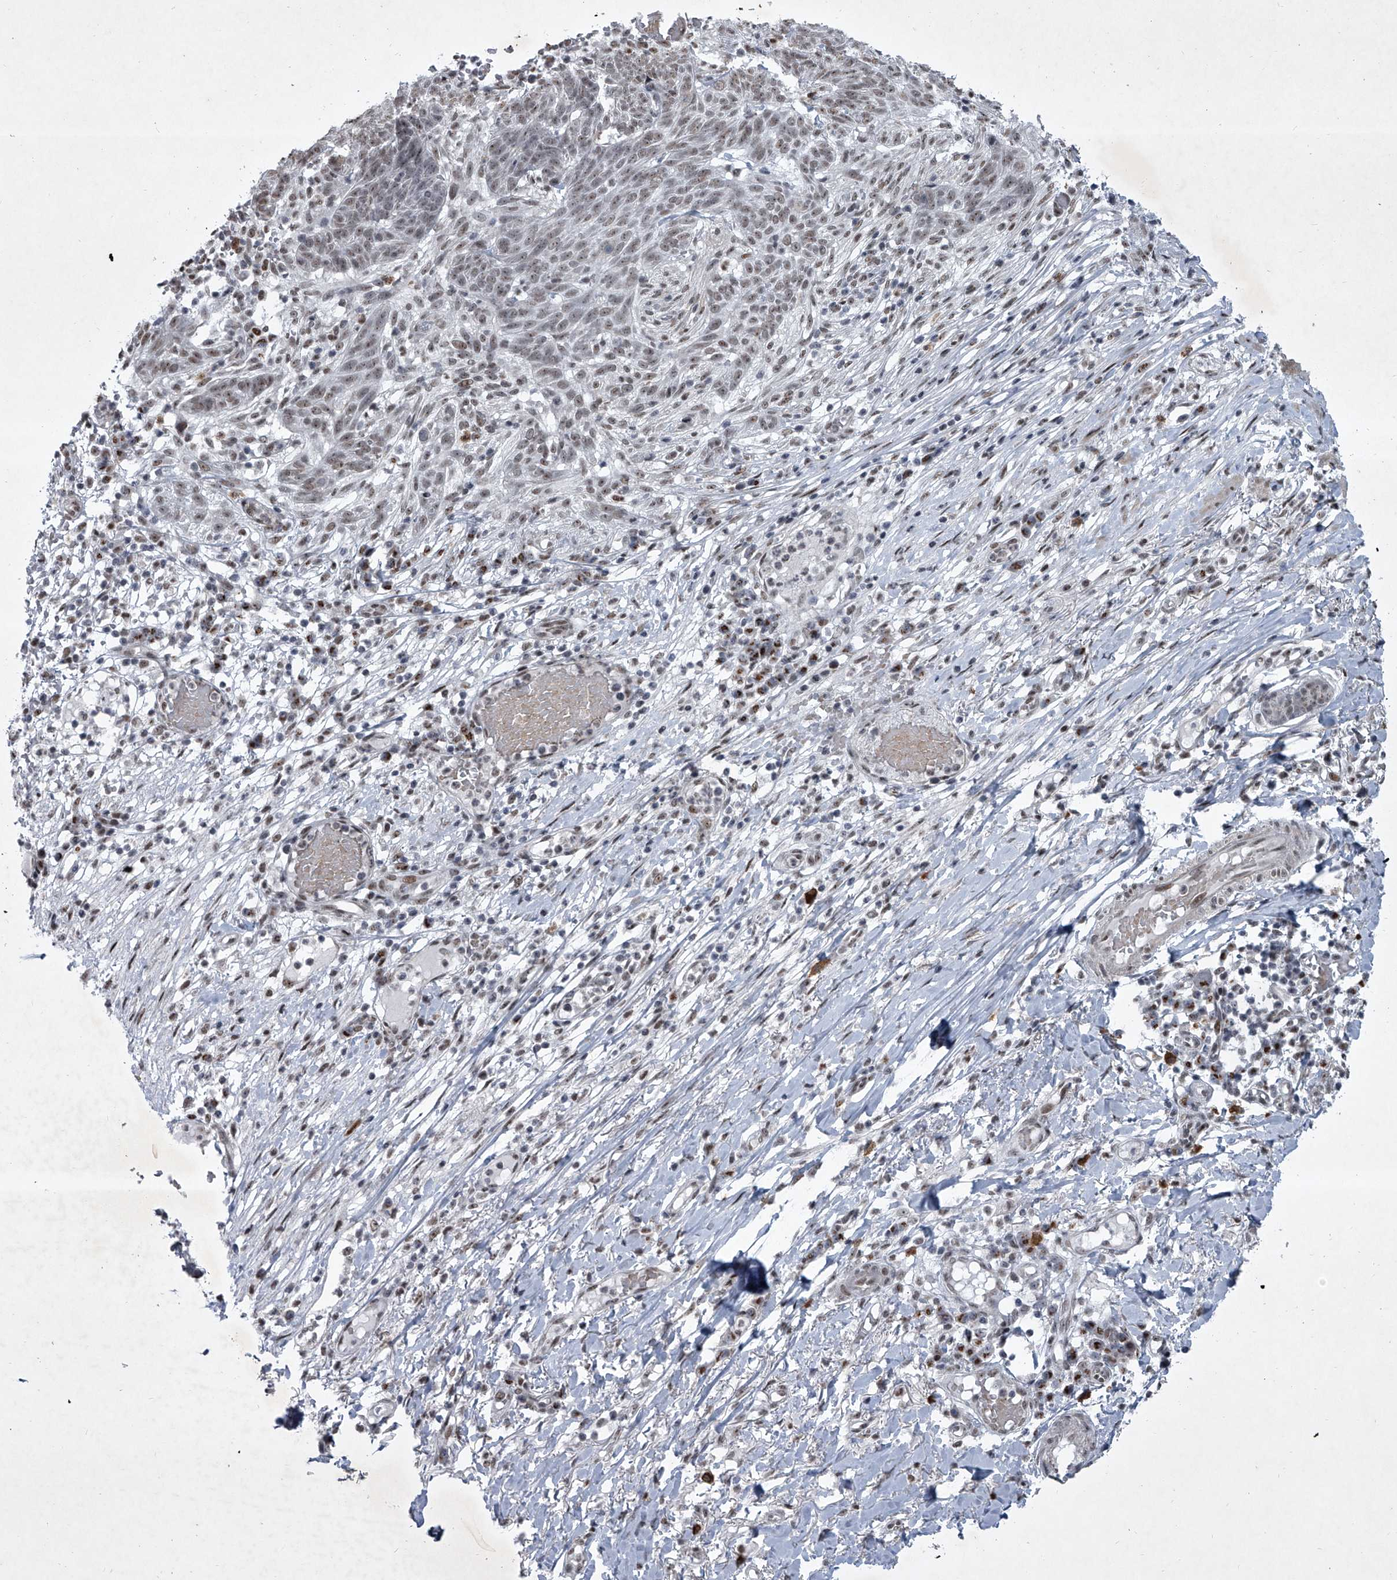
{"staining": {"intensity": "weak", "quantity": ">75%", "location": "nuclear"}, "tissue": "skin cancer", "cell_type": "Tumor cells", "image_type": "cancer", "snomed": [{"axis": "morphology", "description": "Normal tissue, NOS"}, {"axis": "morphology", "description": "Basal cell carcinoma"}, {"axis": "topography", "description": "Skin"}], "caption": "Brown immunohistochemical staining in skin cancer shows weak nuclear positivity in about >75% of tumor cells.", "gene": "MLLT1", "patient": {"sex": "male", "age": 64}}